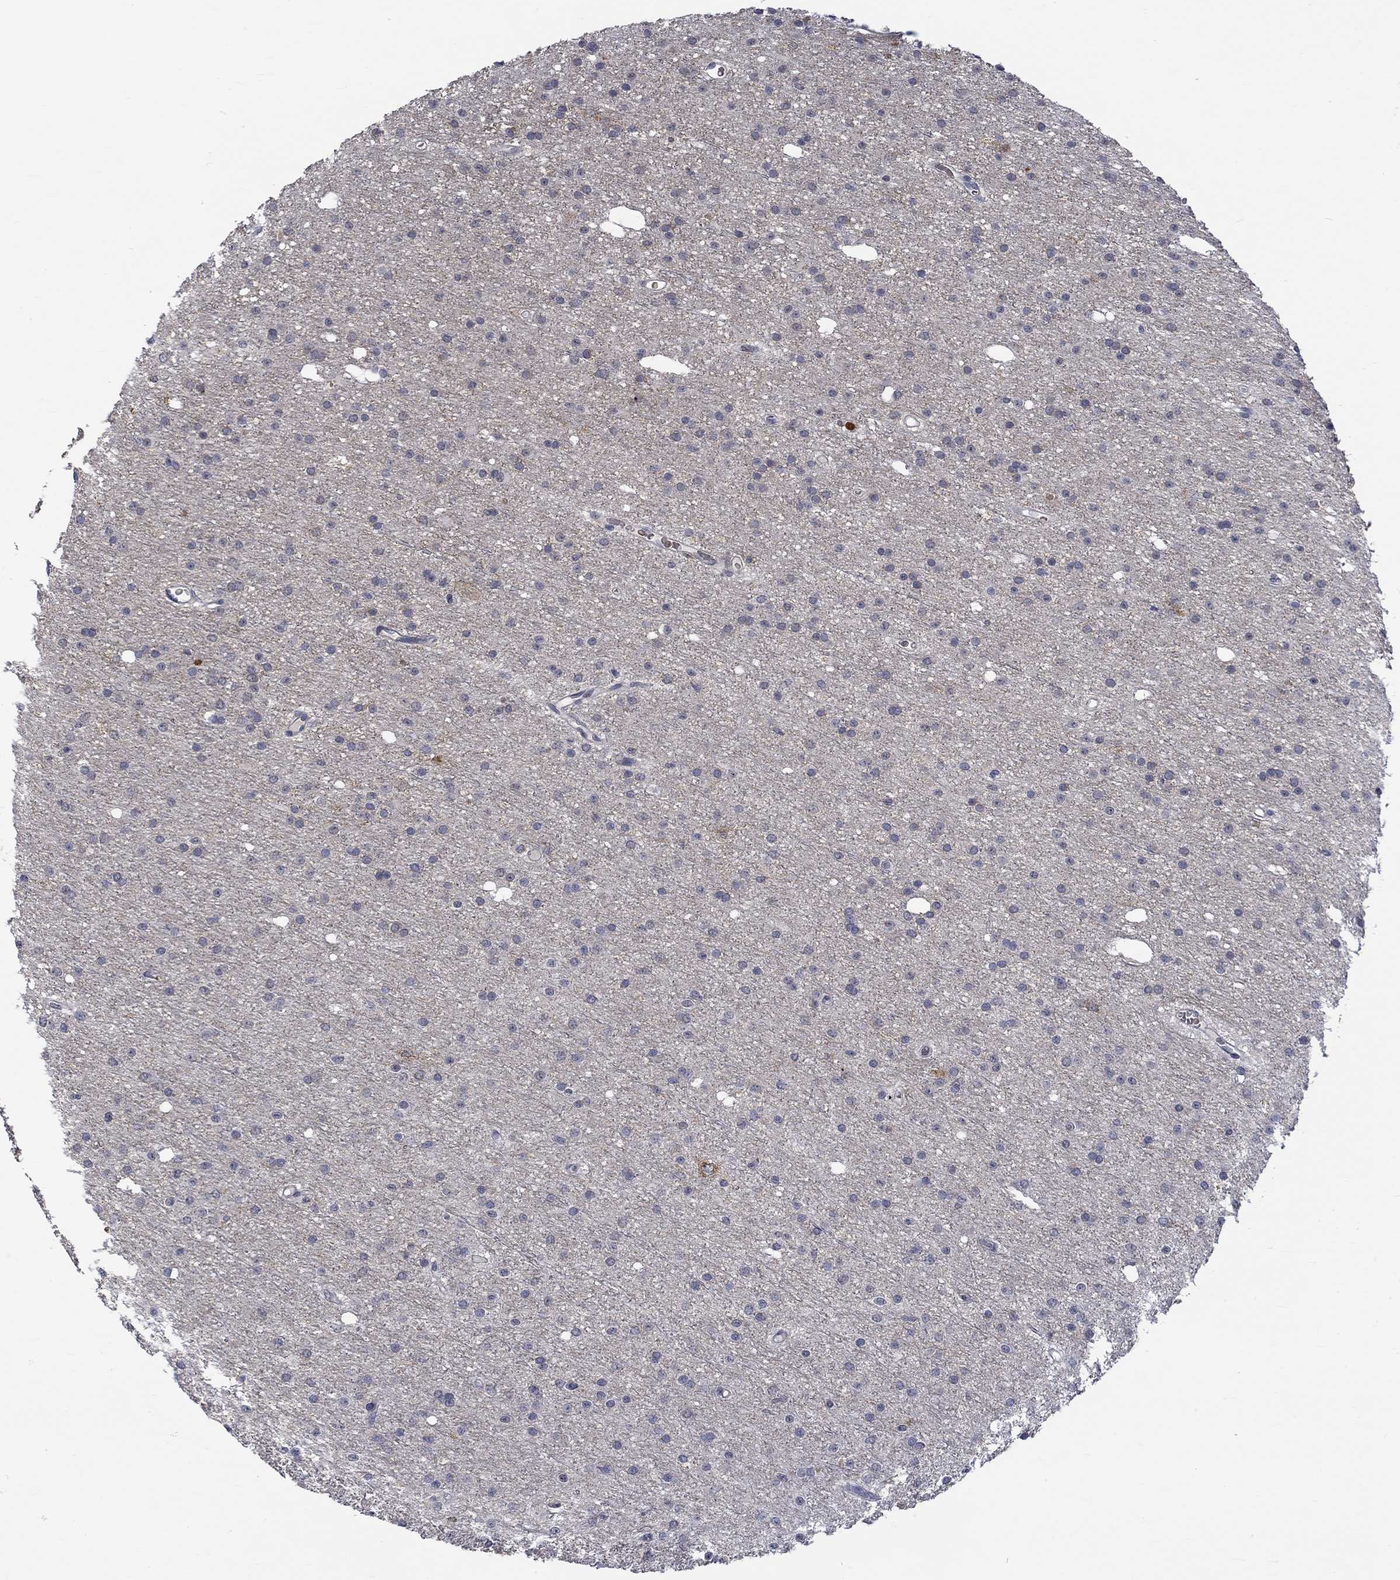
{"staining": {"intensity": "negative", "quantity": "none", "location": "none"}, "tissue": "glioma", "cell_type": "Tumor cells", "image_type": "cancer", "snomed": [{"axis": "morphology", "description": "Glioma, malignant, Low grade"}, {"axis": "topography", "description": "Brain"}], "caption": "Immunohistochemical staining of human glioma shows no significant expression in tumor cells. (IHC, brightfield microscopy, high magnification).", "gene": "WASF1", "patient": {"sex": "male", "age": 27}}